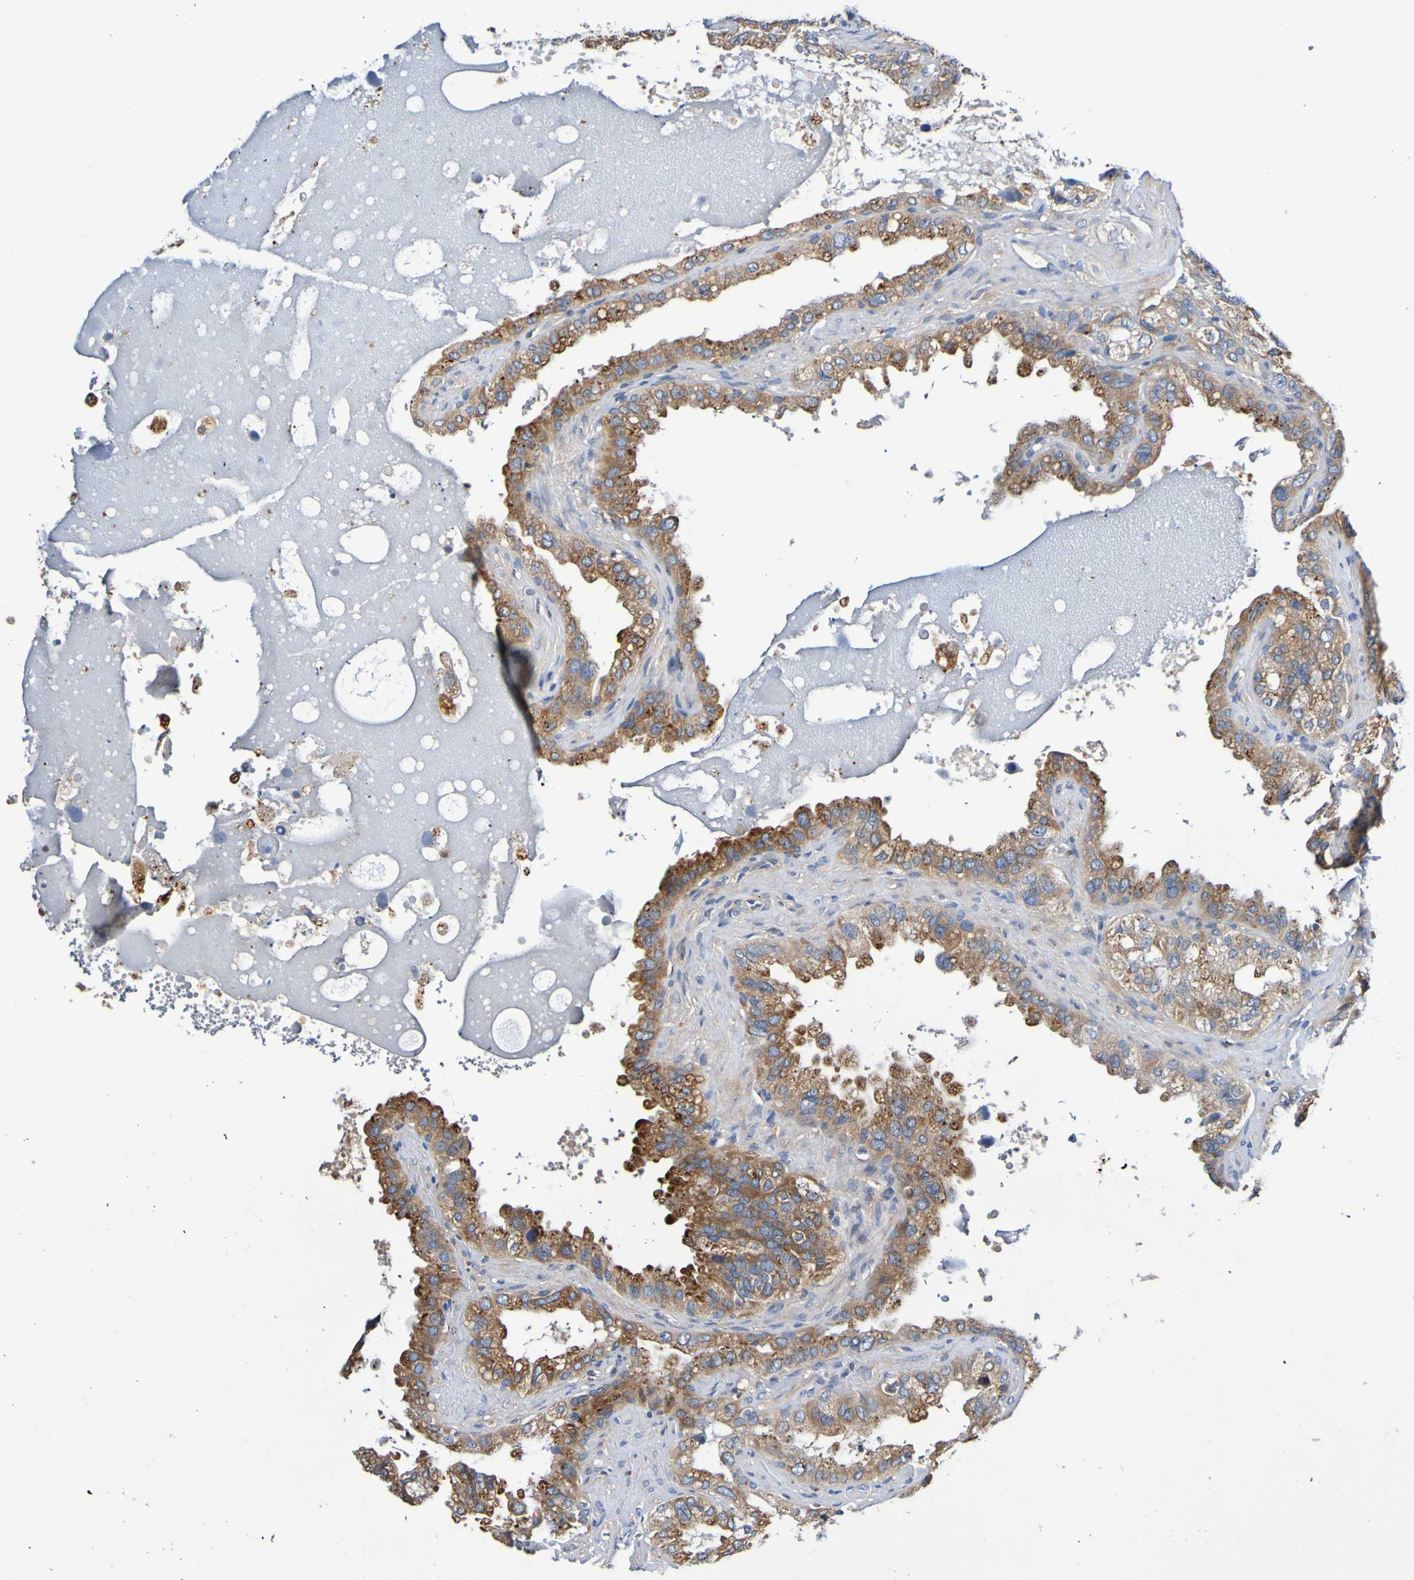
{"staining": {"intensity": "moderate", "quantity": ">75%", "location": "cytoplasmic/membranous"}, "tissue": "seminal vesicle", "cell_type": "Glandular cells", "image_type": "normal", "snomed": [{"axis": "morphology", "description": "Normal tissue, NOS"}, {"axis": "topography", "description": "Seminal veicle"}], "caption": "IHC image of benign human seminal vesicle stained for a protein (brown), which shows medium levels of moderate cytoplasmic/membranous staining in about >75% of glandular cells.", "gene": "METAP2", "patient": {"sex": "male", "age": 68}}